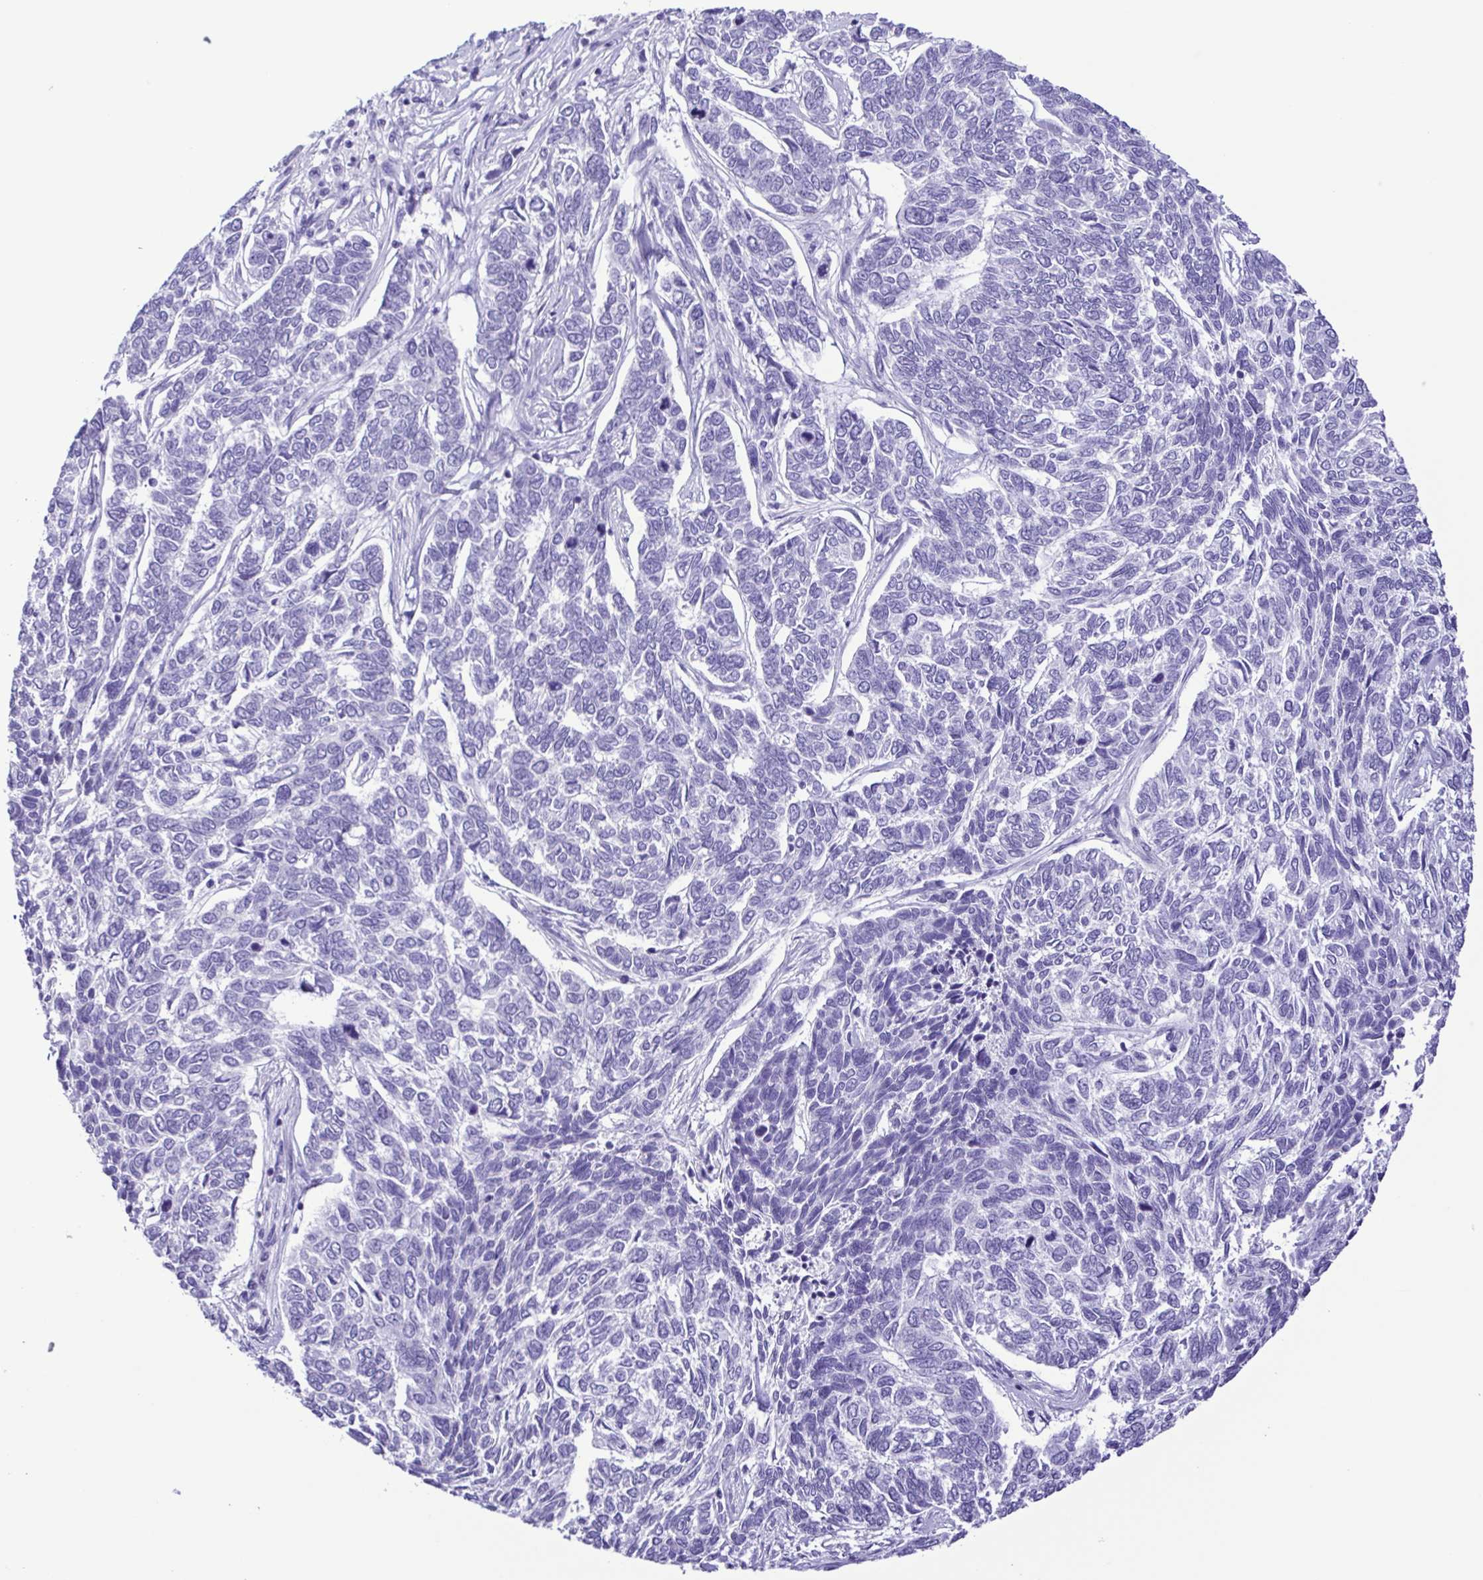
{"staining": {"intensity": "negative", "quantity": "none", "location": "none"}, "tissue": "skin cancer", "cell_type": "Tumor cells", "image_type": "cancer", "snomed": [{"axis": "morphology", "description": "Basal cell carcinoma"}, {"axis": "topography", "description": "Skin"}], "caption": "Protein analysis of skin cancer (basal cell carcinoma) reveals no significant positivity in tumor cells.", "gene": "CASP14", "patient": {"sex": "female", "age": 65}}